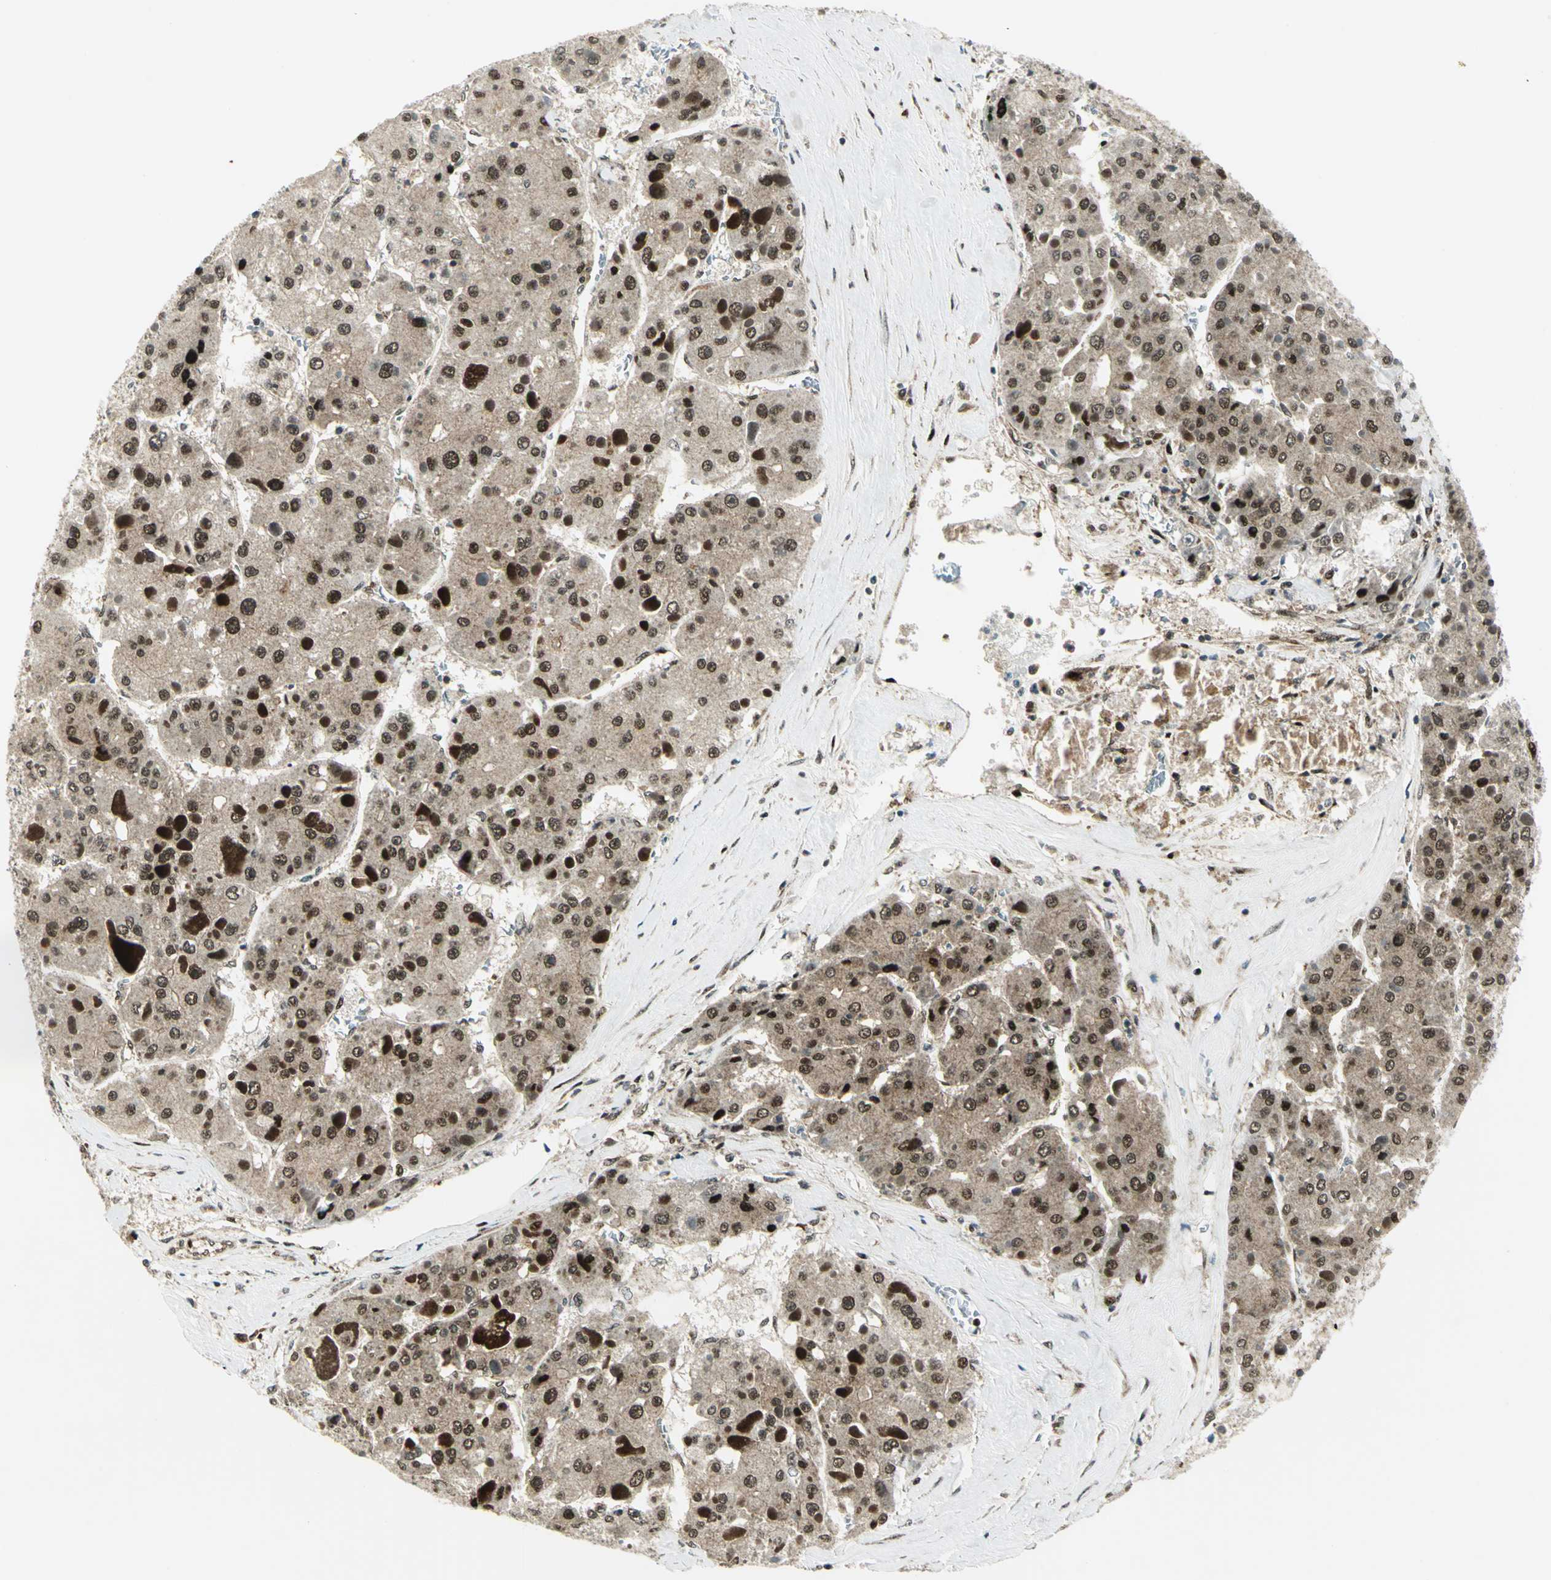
{"staining": {"intensity": "strong", "quantity": ">75%", "location": "cytoplasmic/membranous,nuclear"}, "tissue": "liver cancer", "cell_type": "Tumor cells", "image_type": "cancer", "snomed": [{"axis": "morphology", "description": "Carcinoma, Hepatocellular, NOS"}, {"axis": "topography", "description": "Liver"}], "caption": "IHC (DAB) staining of liver cancer reveals strong cytoplasmic/membranous and nuclear protein expression in approximately >75% of tumor cells. The protein is stained brown, and the nuclei are stained in blue (DAB IHC with brightfield microscopy, high magnification).", "gene": "COPS5", "patient": {"sex": "female", "age": 73}}